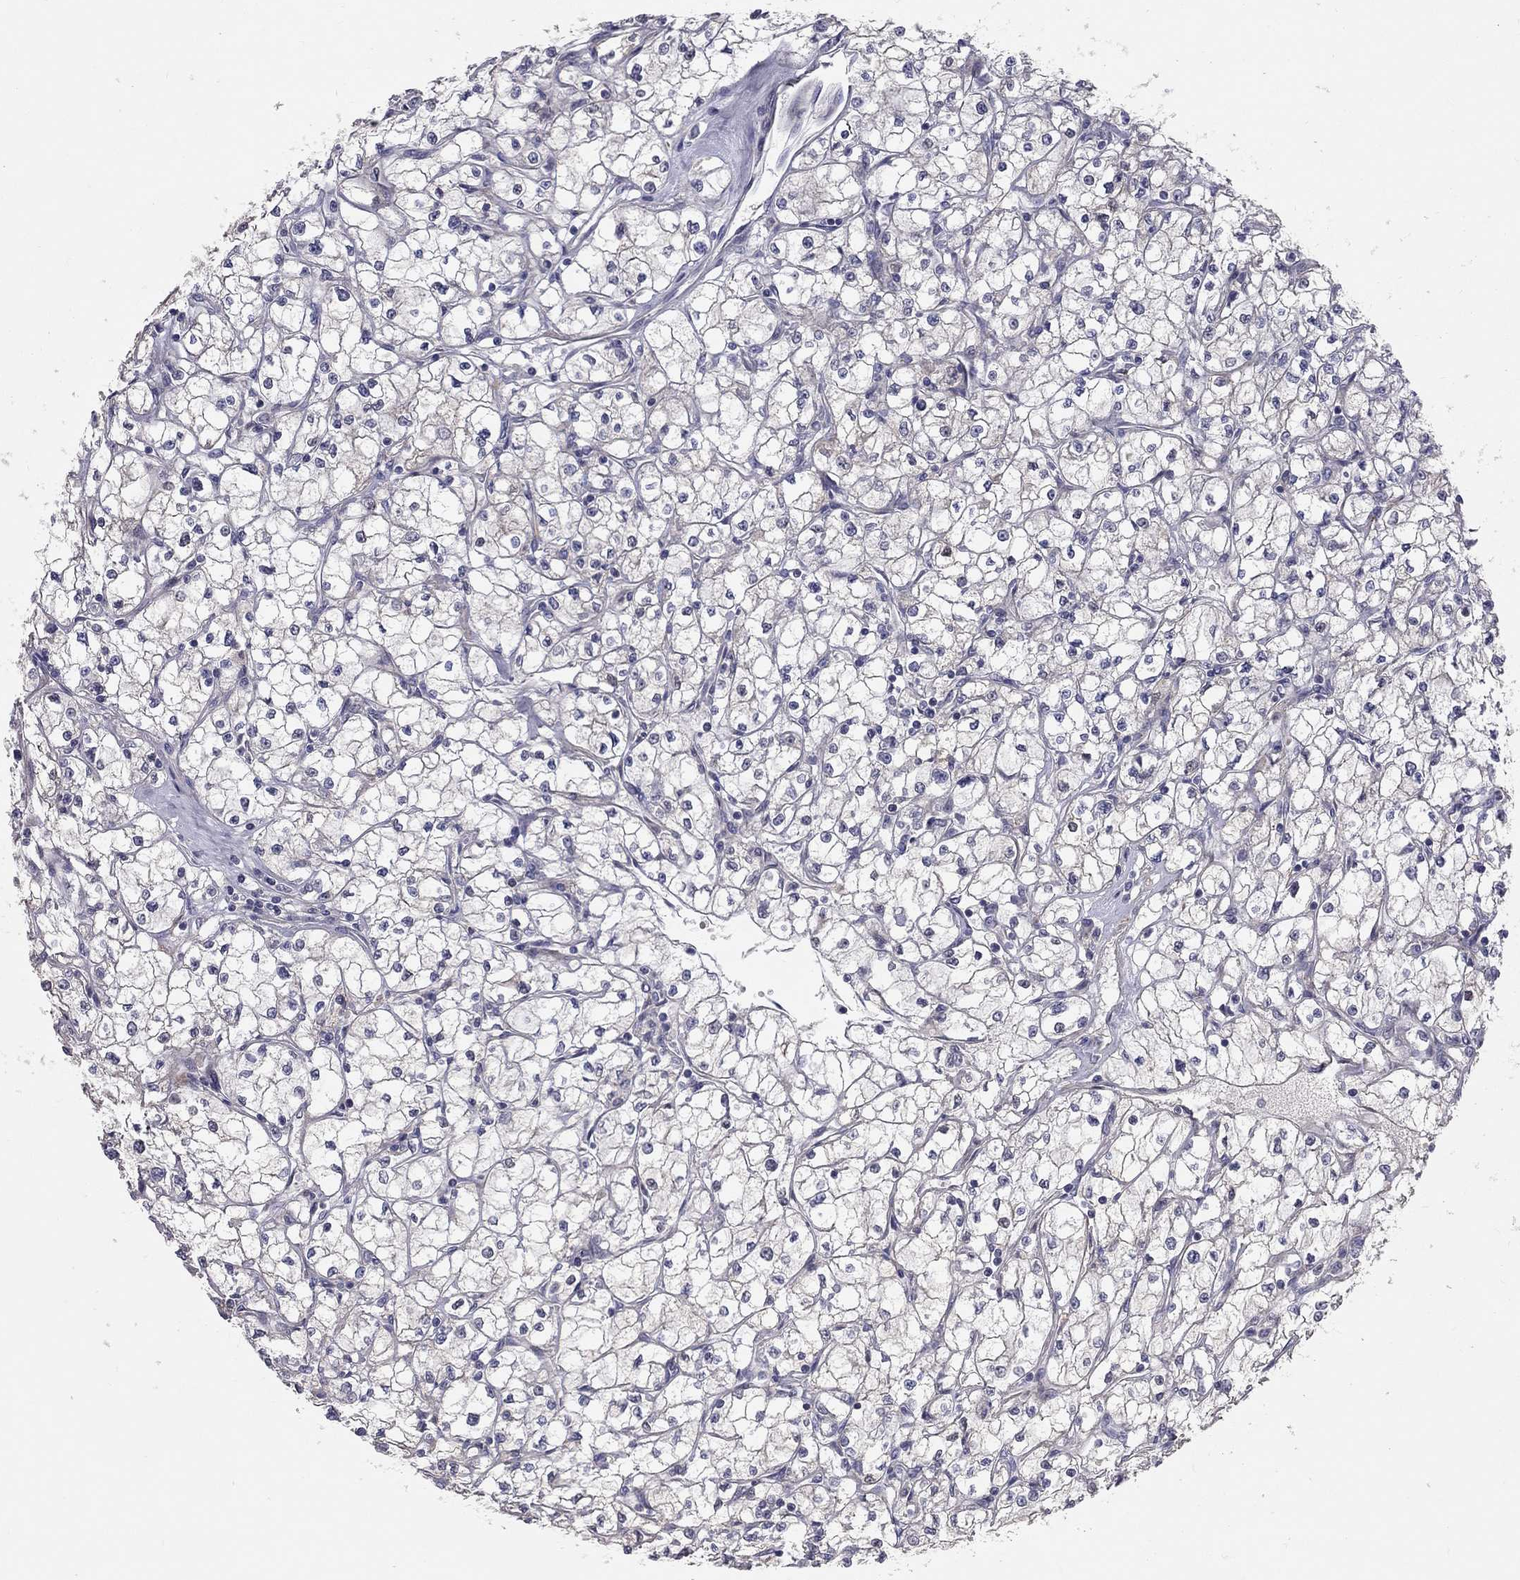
{"staining": {"intensity": "negative", "quantity": "none", "location": "none"}, "tissue": "renal cancer", "cell_type": "Tumor cells", "image_type": "cancer", "snomed": [{"axis": "morphology", "description": "Adenocarcinoma, NOS"}, {"axis": "topography", "description": "Kidney"}], "caption": "Immunohistochemical staining of renal cancer demonstrates no significant expression in tumor cells. Brightfield microscopy of immunohistochemistry (IHC) stained with DAB (brown) and hematoxylin (blue), captured at high magnification.", "gene": "KANSL1L", "patient": {"sex": "male", "age": 67}}